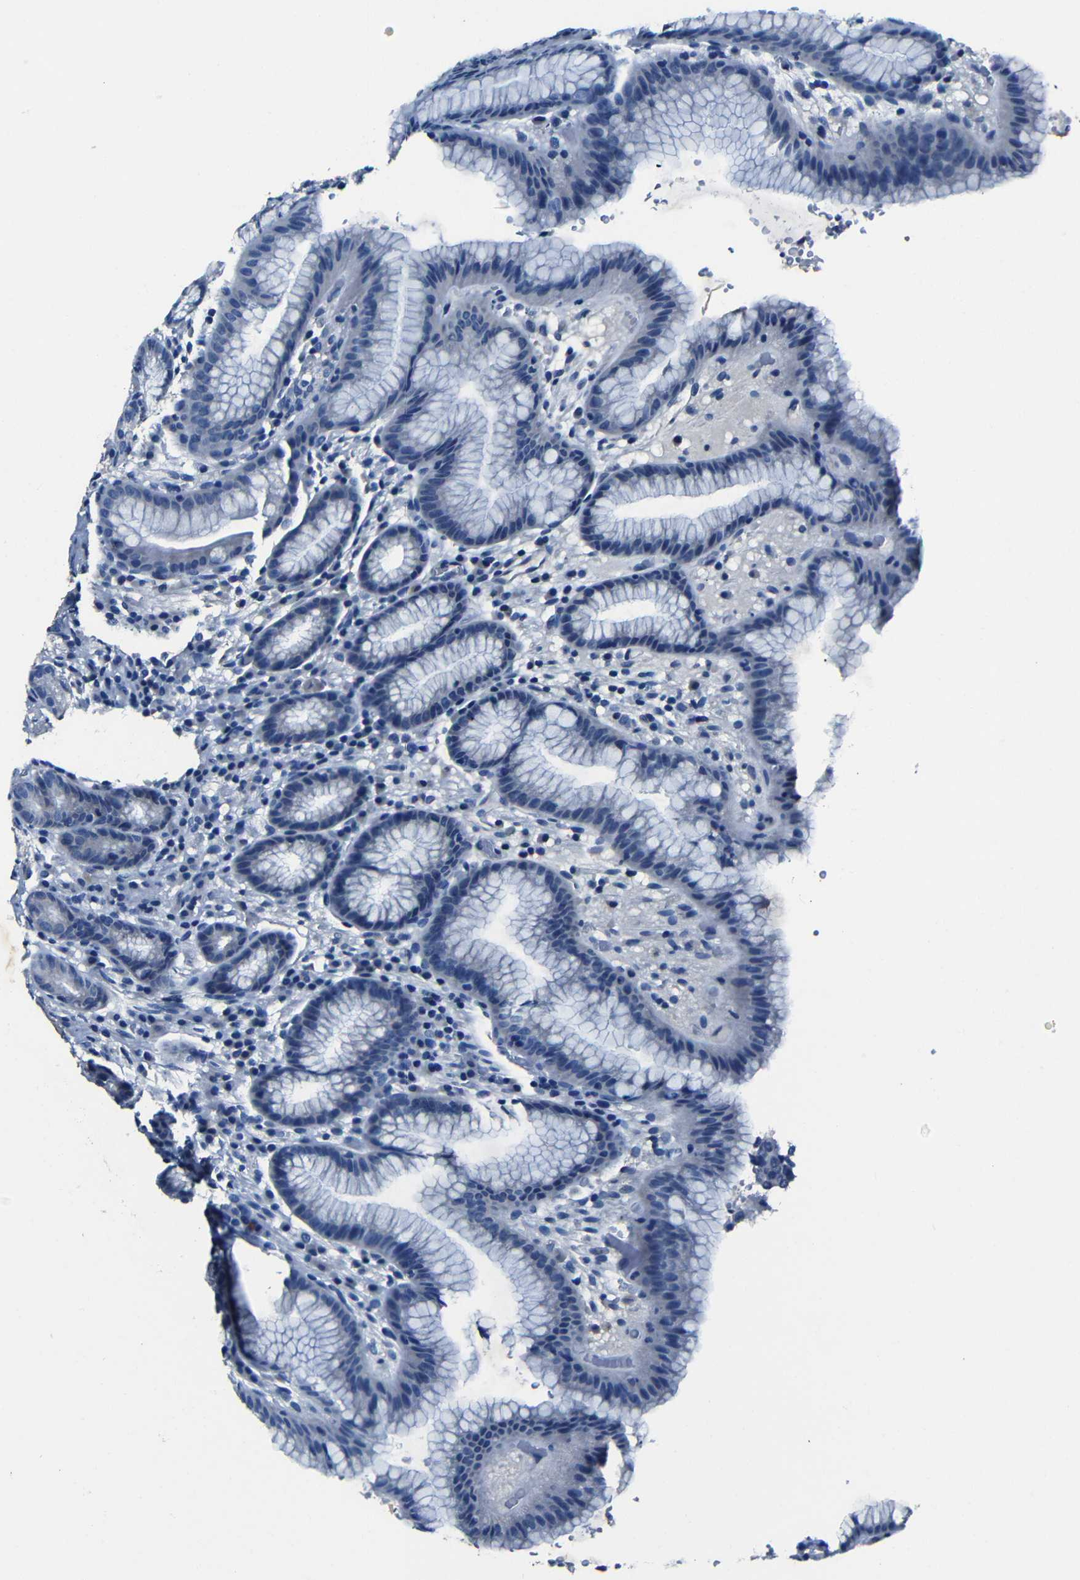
{"staining": {"intensity": "weak", "quantity": "25%-75%", "location": "cytoplasmic/membranous"}, "tissue": "stomach", "cell_type": "Glandular cells", "image_type": "normal", "snomed": [{"axis": "morphology", "description": "Normal tissue, NOS"}, {"axis": "topography", "description": "Stomach, lower"}], "caption": "Stomach stained with DAB immunohistochemistry shows low levels of weak cytoplasmic/membranous positivity in about 25%-75% of glandular cells. (brown staining indicates protein expression, while blue staining denotes nuclei).", "gene": "NCMAP", "patient": {"sex": "male", "age": 52}}